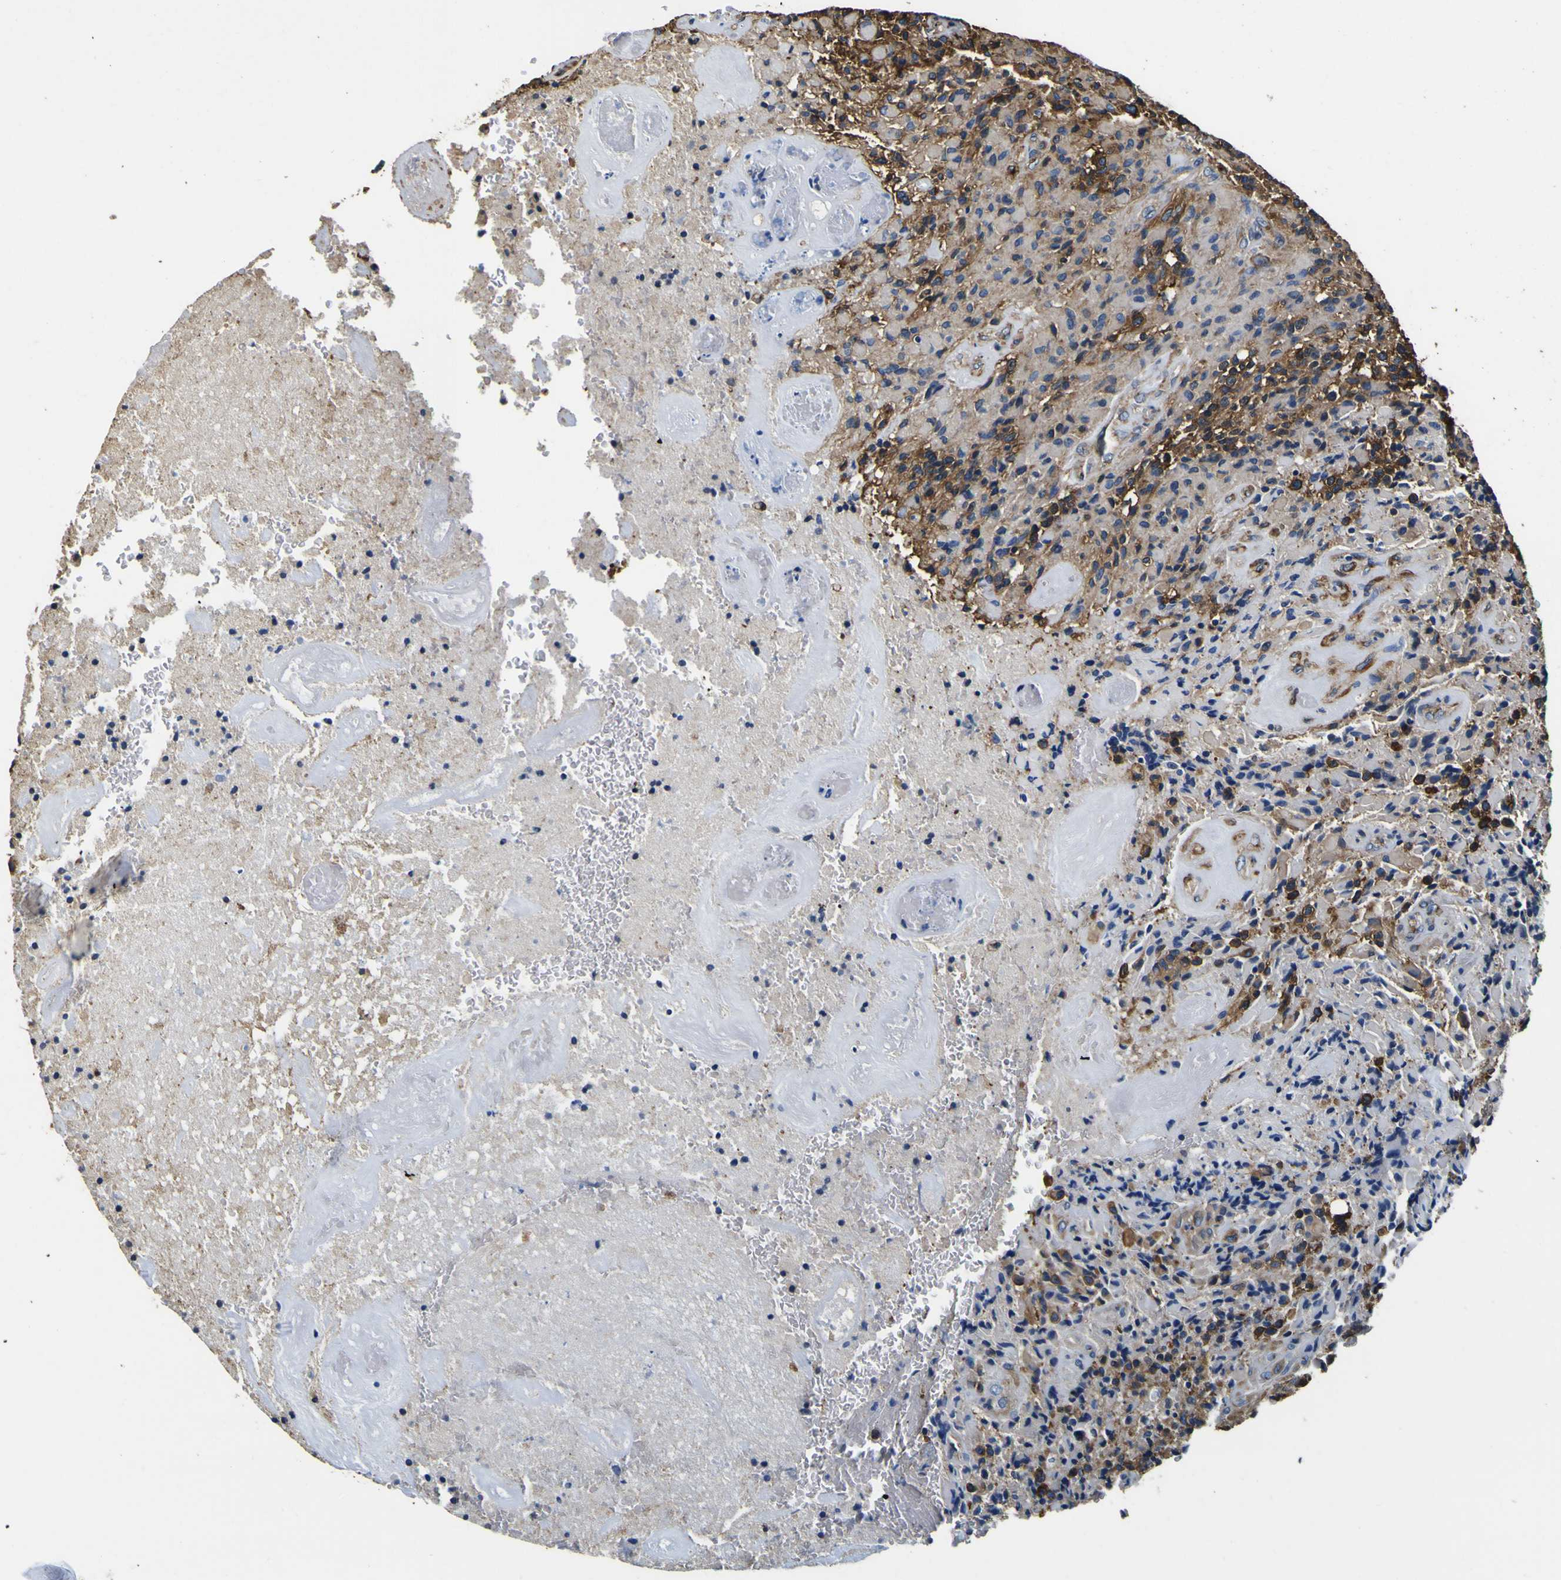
{"staining": {"intensity": "moderate", "quantity": ">75%", "location": "cytoplasmic/membranous"}, "tissue": "glioma", "cell_type": "Tumor cells", "image_type": "cancer", "snomed": [{"axis": "morphology", "description": "Glioma, malignant, High grade"}, {"axis": "topography", "description": "Brain"}], "caption": "This is an image of immunohistochemistry (IHC) staining of malignant high-grade glioma, which shows moderate expression in the cytoplasmic/membranous of tumor cells.", "gene": "TUBA1B", "patient": {"sex": "male", "age": 71}}